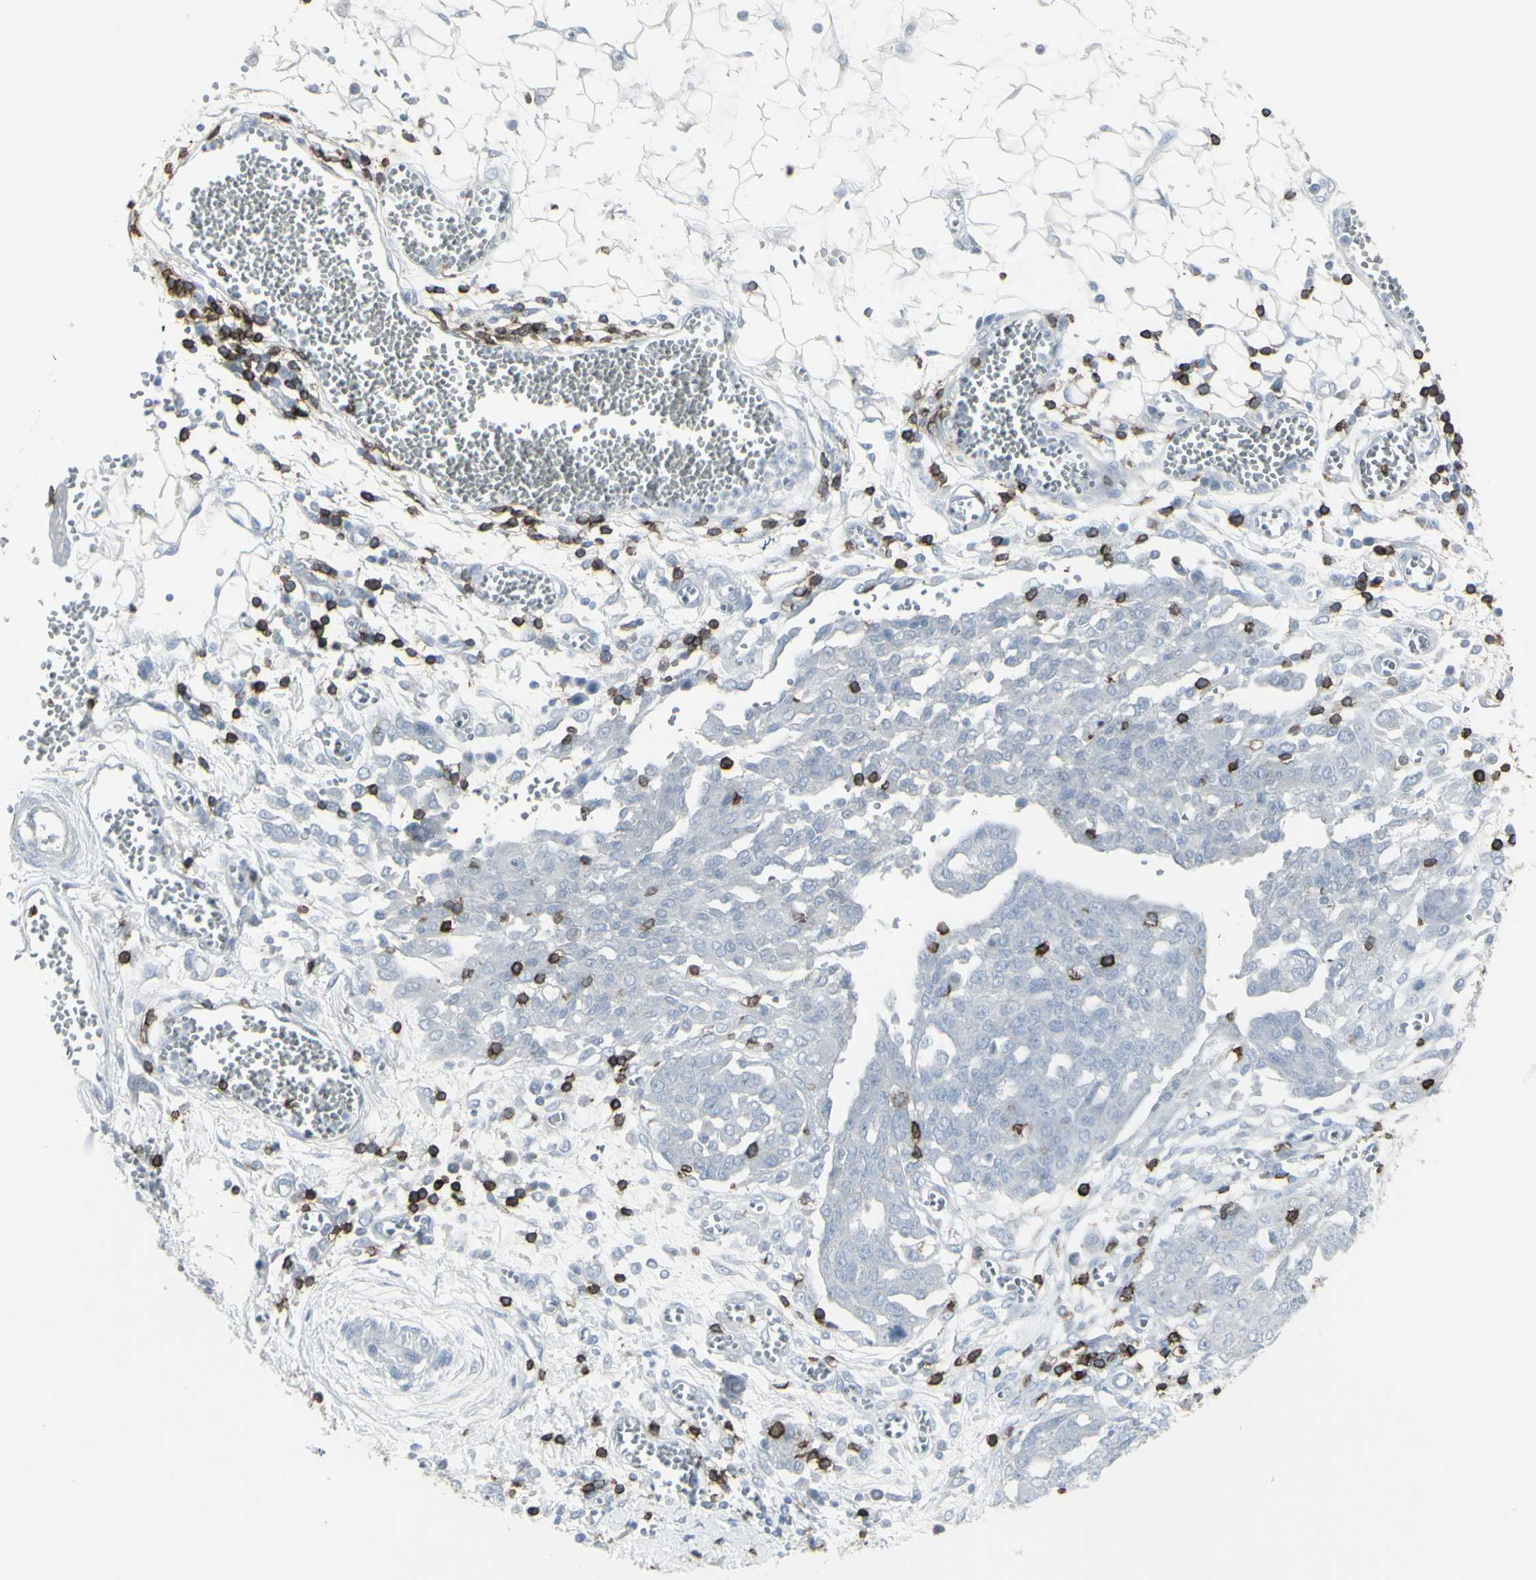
{"staining": {"intensity": "negative", "quantity": "none", "location": "none"}, "tissue": "ovarian cancer", "cell_type": "Tumor cells", "image_type": "cancer", "snomed": [{"axis": "morphology", "description": "Cystadenocarcinoma, serous, NOS"}, {"axis": "topography", "description": "Soft tissue"}, {"axis": "topography", "description": "Ovary"}], "caption": "Ovarian cancer (serous cystadenocarcinoma) was stained to show a protein in brown. There is no significant expression in tumor cells.", "gene": "CD247", "patient": {"sex": "female", "age": 57}}